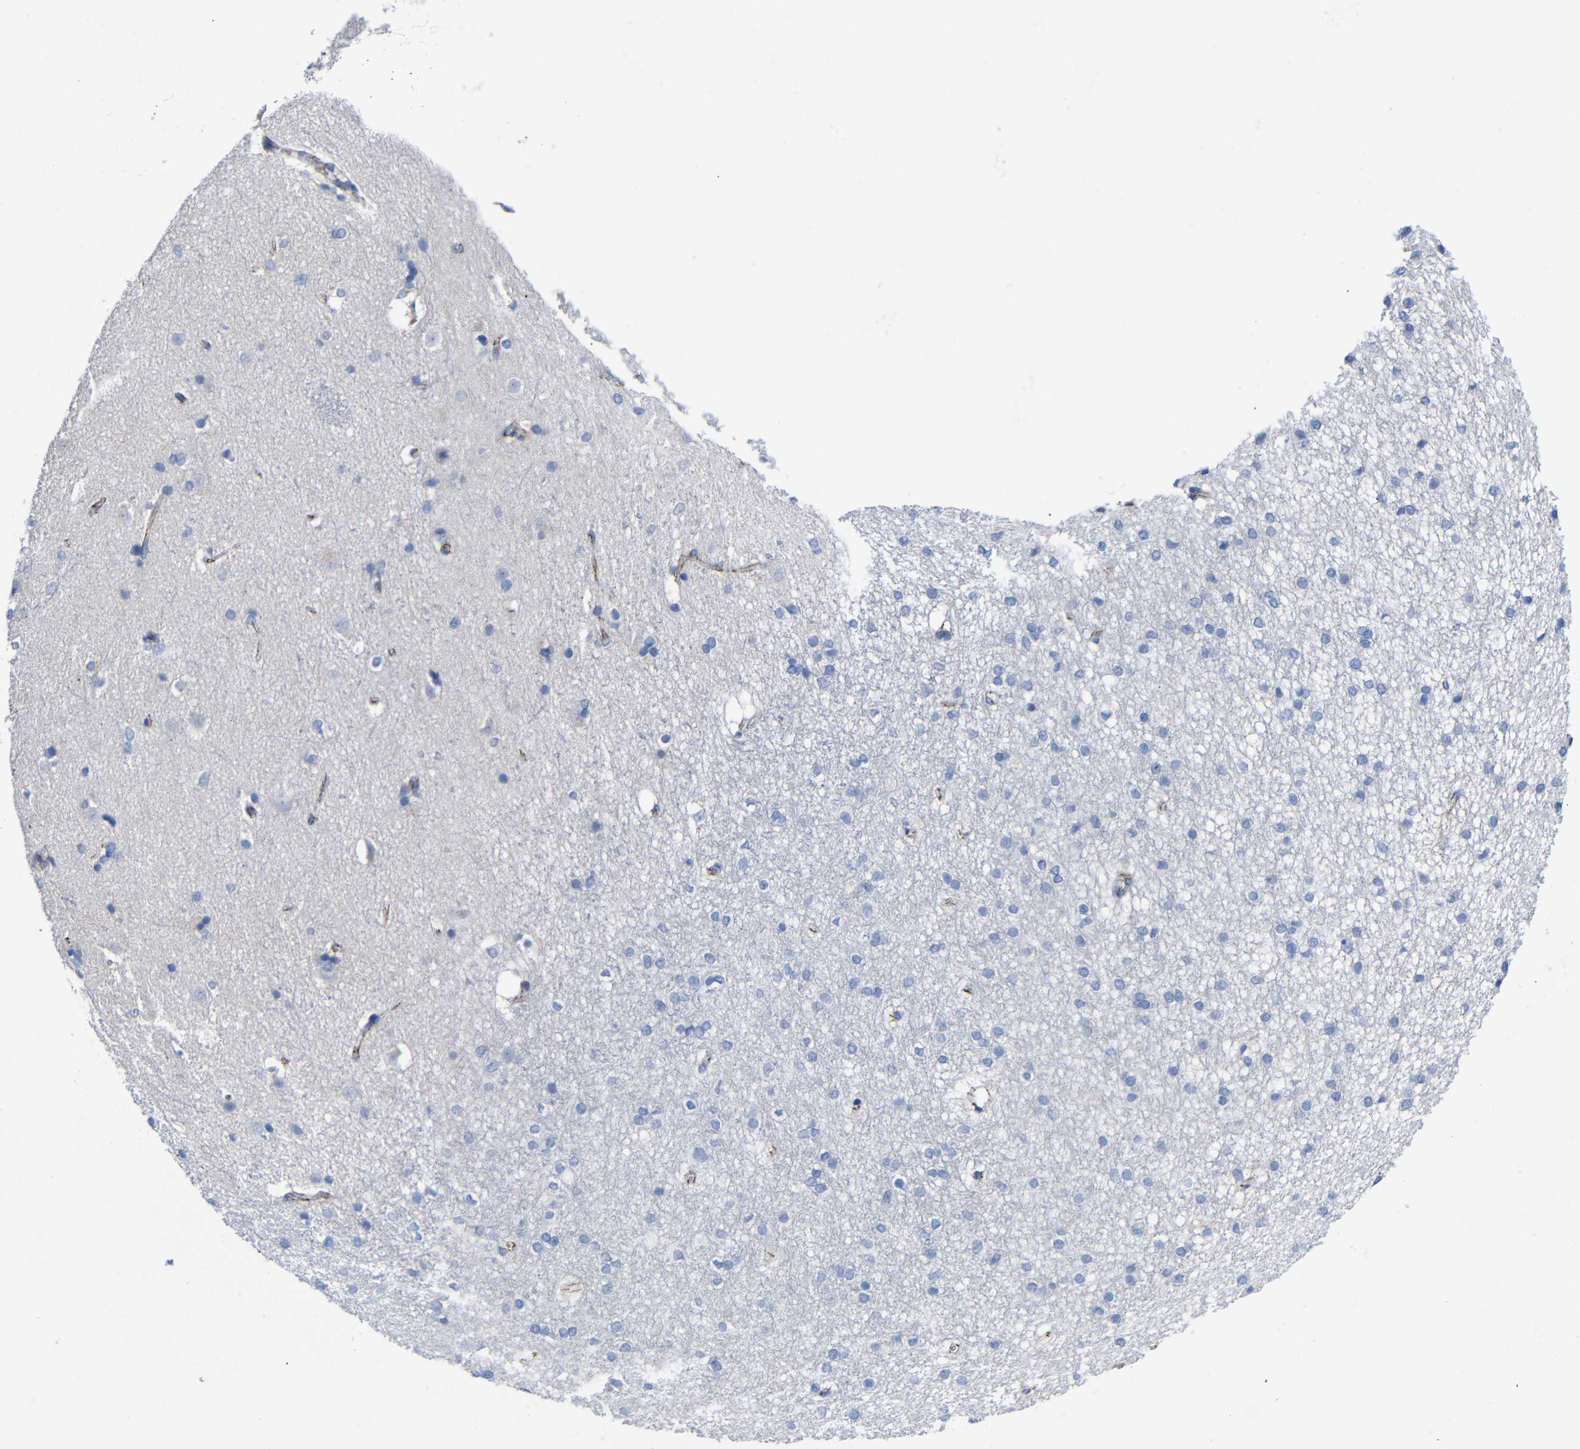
{"staining": {"intensity": "negative", "quantity": "none", "location": "none"}, "tissue": "caudate", "cell_type": "Glial cells", "image_type": "normal", "snomed": [{"axis": "morphology", "description": "Normal tissue, NOS"}, {"axis": "topography", "description": "Lateral ventricle wall"}], "caption": "IHC micrograph of benign caudate stained for a protein (brown), which shows no positivity in glial cells.", "gene": "CGNL1", "patient": {"sex": "female", "age": 19}}